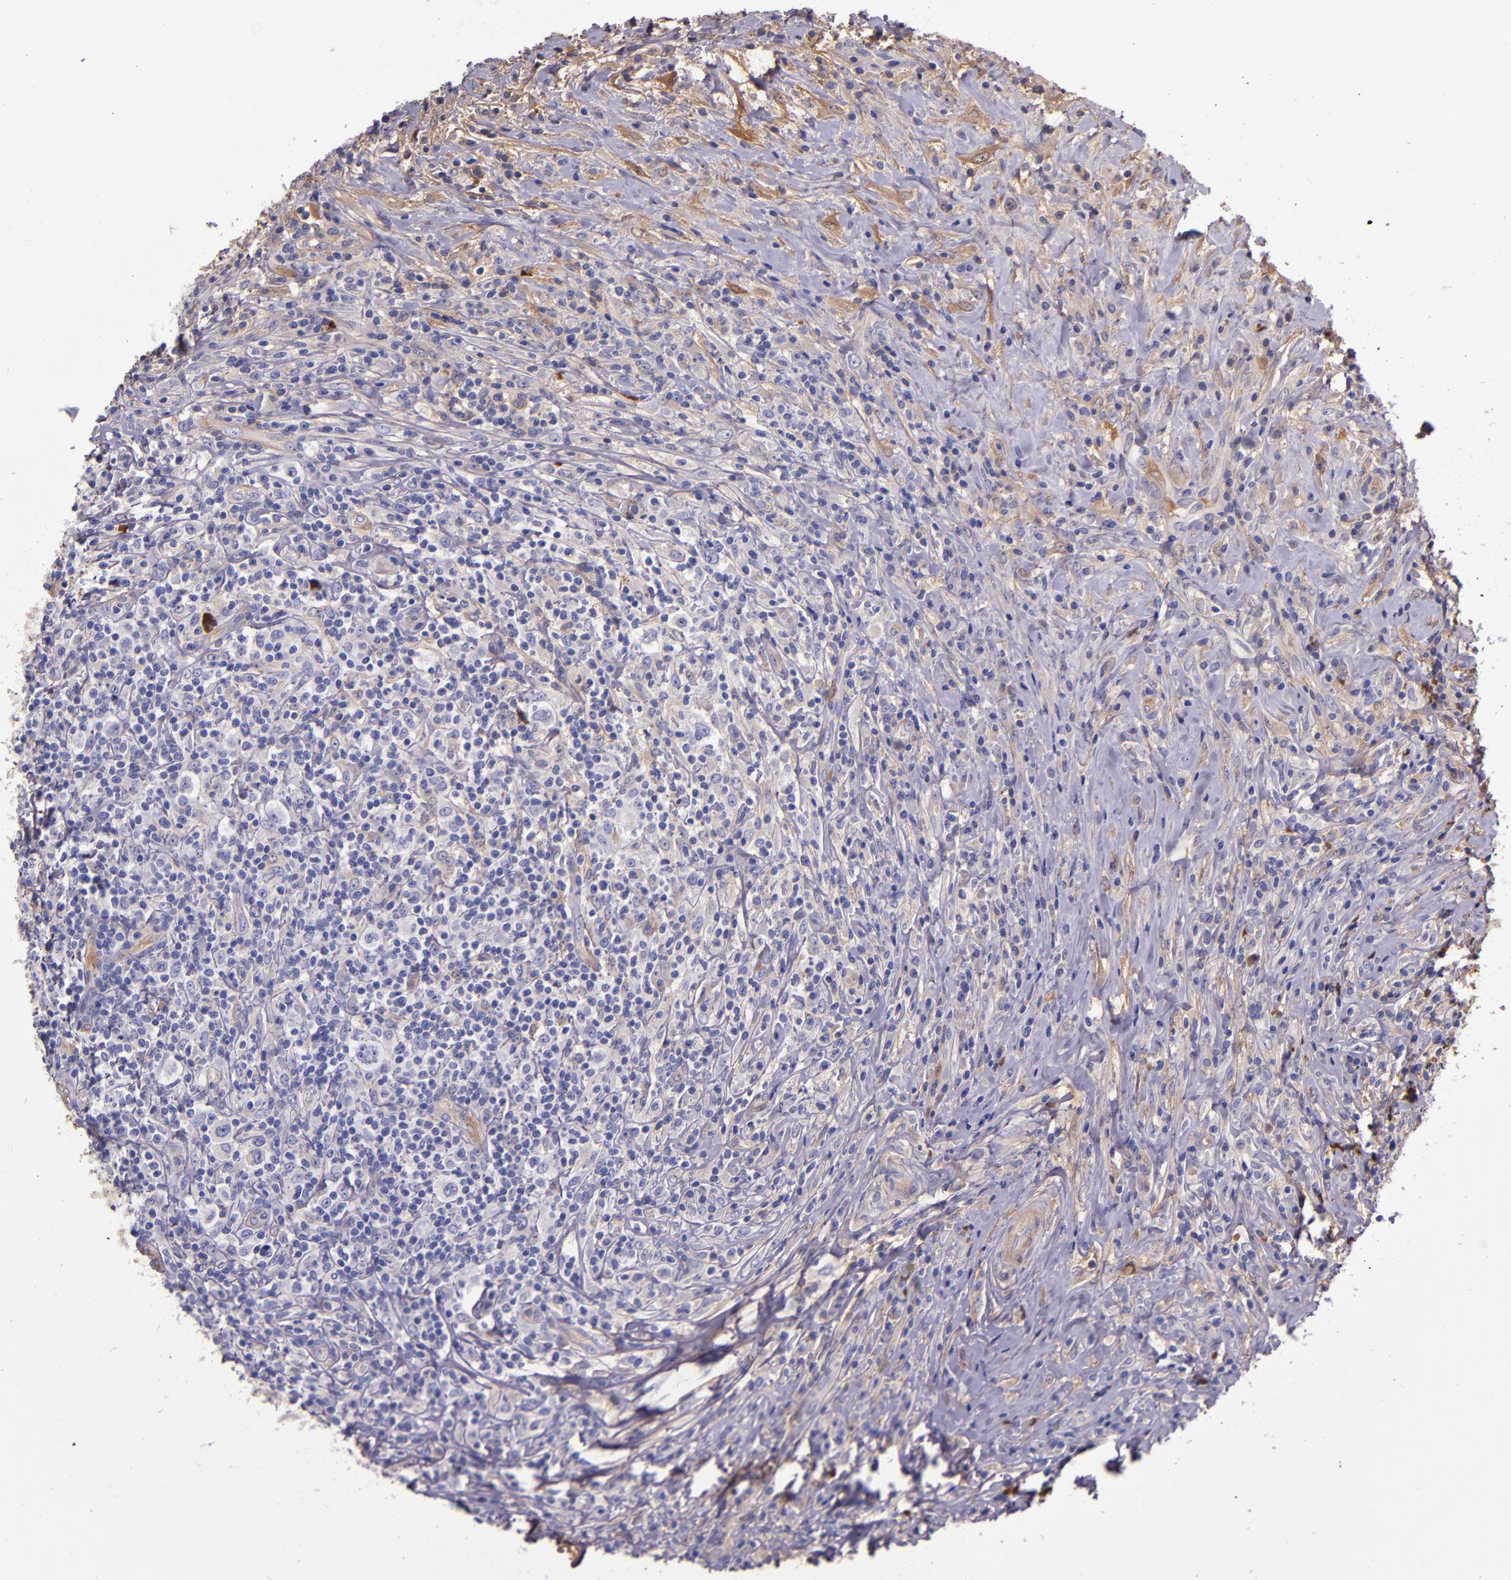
{"staining": {"intensity": "negative", "quantity": "none", "location": "none"}, "tissue": "lymphoma", "cell_type": "Tumor cells", "image_type": "cancer", "snomed": [{"axis": "morphology", "description": "Hodgkin's disease, NOS"}, {"axis": "topography", "description": "Lymph node"}], "caption": "Hodgkin's disease was stained to show a protein in brown. There is no significant positivity in tumor cells. (IHC, brightfield microscopy, high magnification).", "gene": "CLEC3B", "patient": {"sex": "female", "age": 25}}